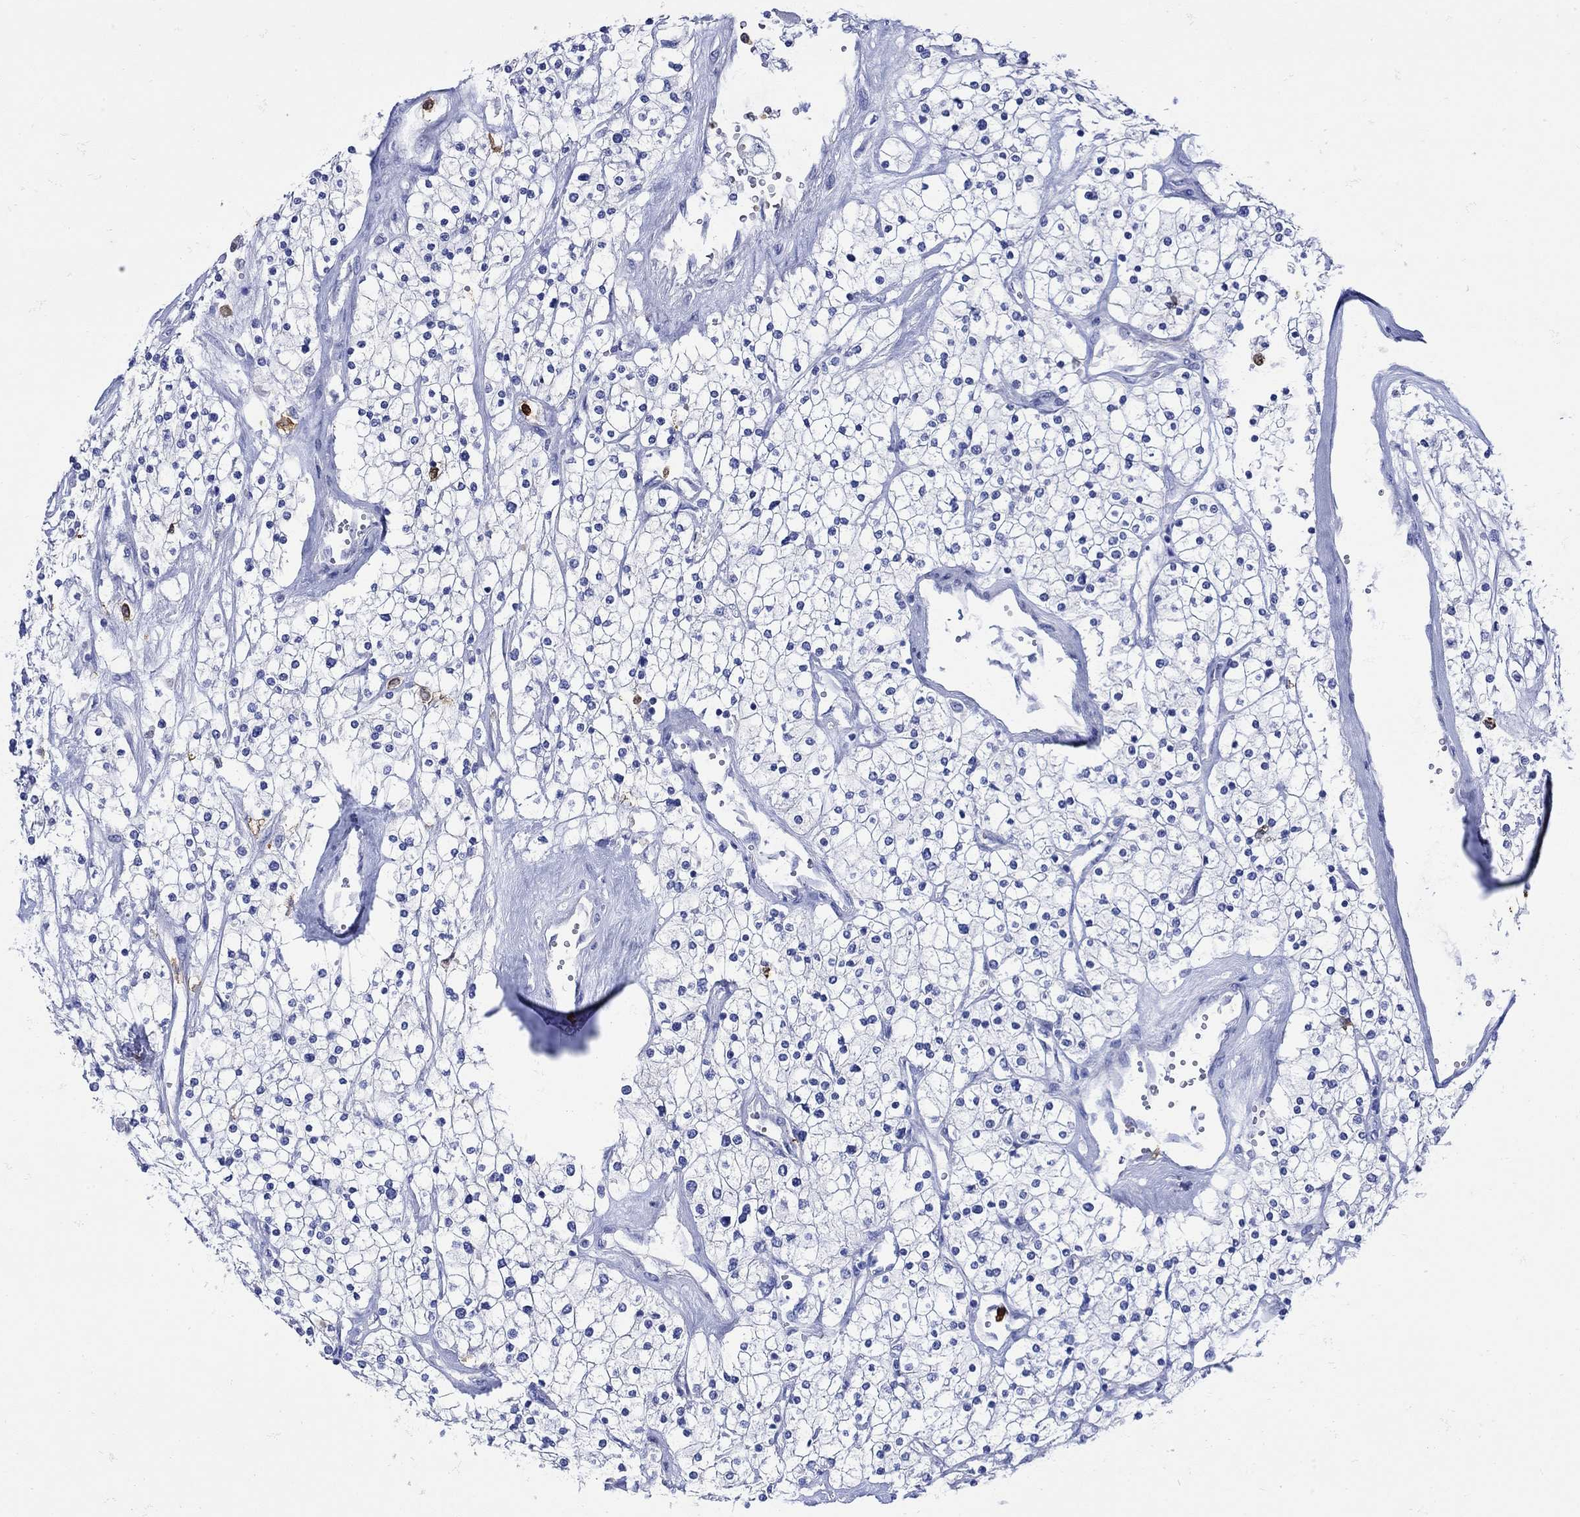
{"staining": {"intensity": "negative", "quantity": "none", "location": "none"}, "tissue": "renal cancer", "cell_type": "Tumor cells", "image_type": "cancer", "snomed": [{"axis": "morphology", "description": "Adenocarcinoma, NOS"}, {"axis": "topography", "description": "Kidney"}], "caption": "DAB (3,3'-diaminobenzidine) immunohistochemical staining of renal cancer demonstrates no significant expression in tumor cells. (Stains: DAB (3,3'-diaminobenzidine) immunohistochemistry with hematoxylin counter stain, Microscopy: brightfield microscopy at high magnification).", "gene": "LINGO3", "patient": {"sex": "male", "age": 80}}